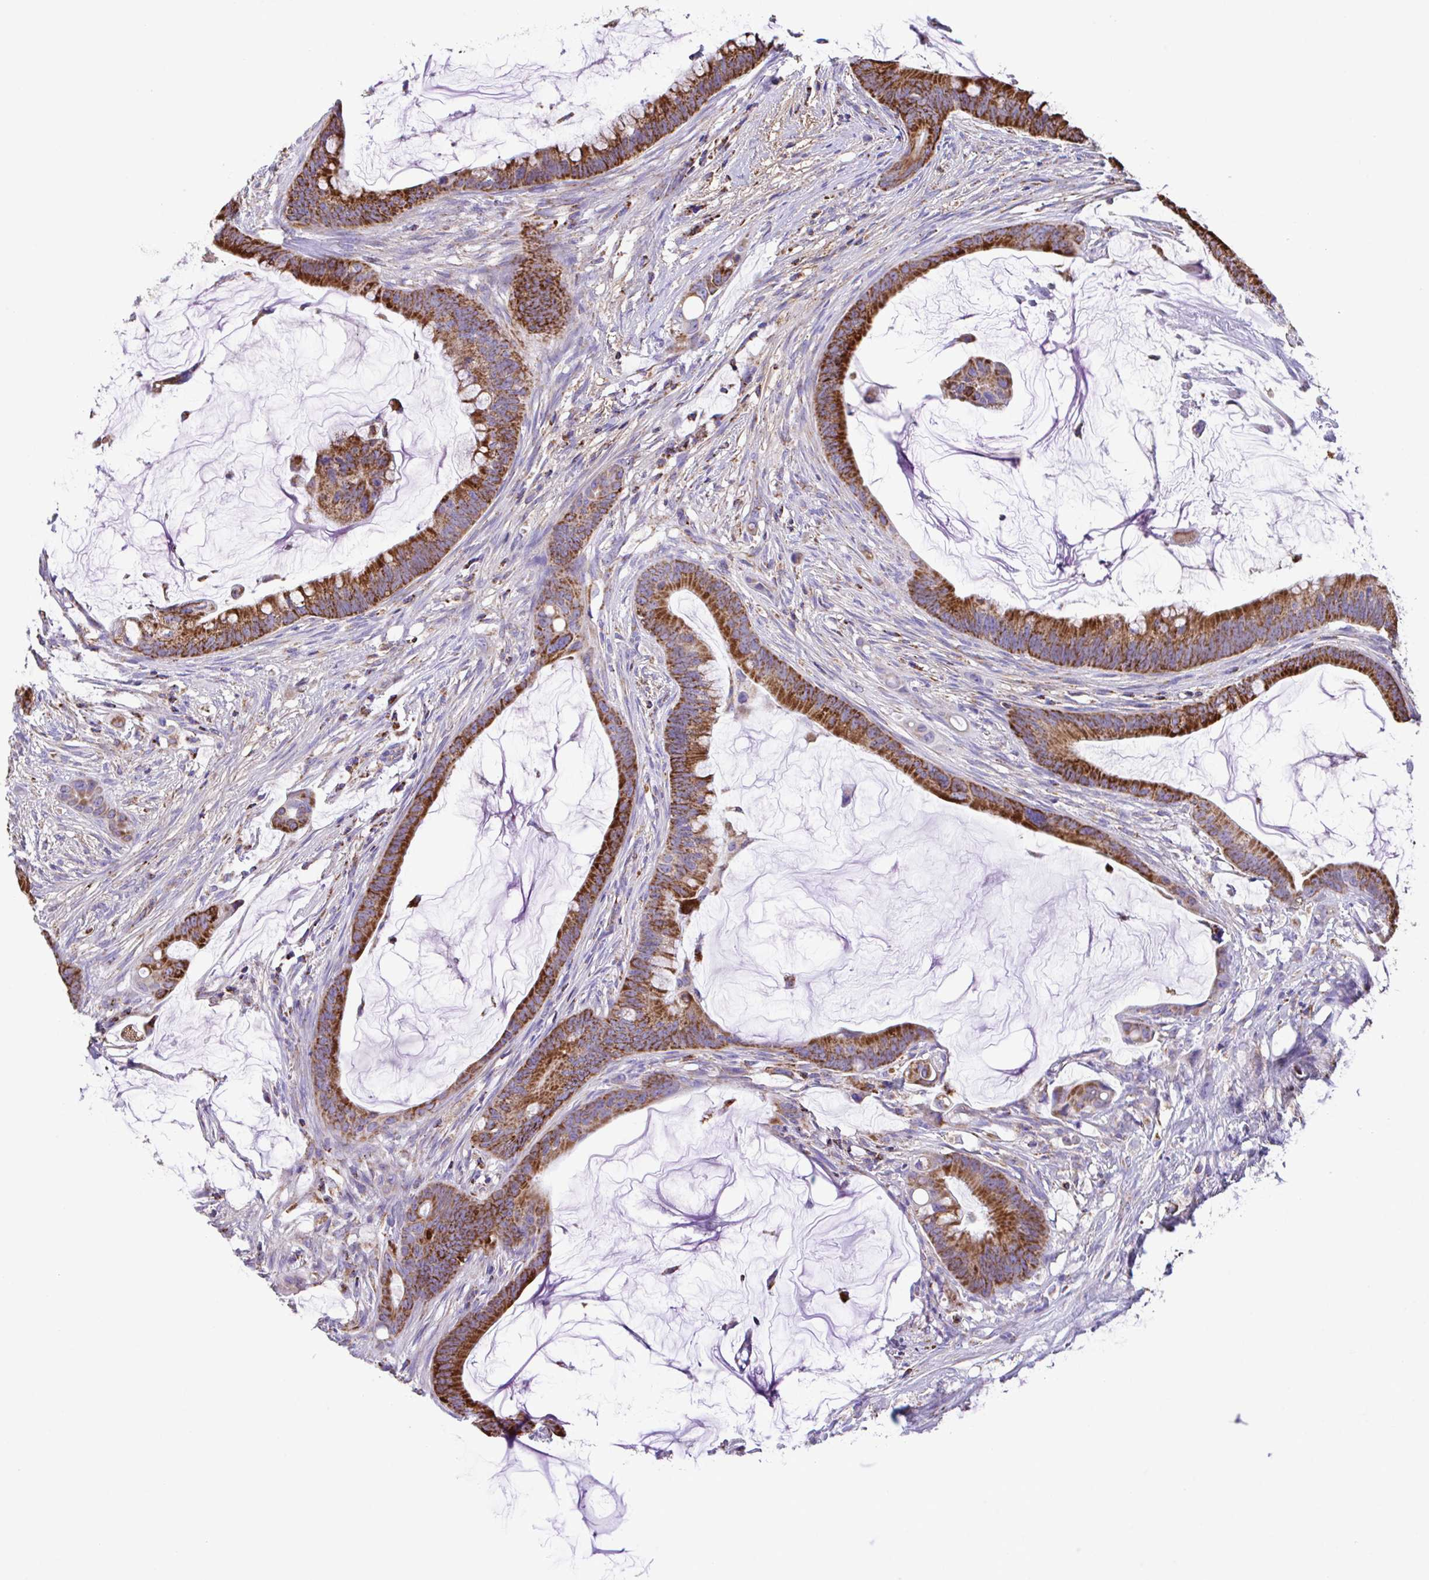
{"staining": {"intensity": "strong", "quantity": ">75%", "location": "cytoplasmic/membranous"}, "tissue": "colorectal cancer", "cell_type": "Tumor cells", "image_type": "cancer", "snomed": [{"axis": "morphology", "description": "Adenocarcinoma, NOS"}, {"axis": "topography", "description": "Colon"}], "caption": "Immunohistochemistry (IHC) (DAB (3,3'-diaminobenzidine)) staining of human colorectal adenocarcinoma demonstrates strong cytoplasmic/membranous protein positivity in approximately >75% of tumor cells.", "gene": "PCMTD2", "patient": {"sex": "male", "age": 62}}